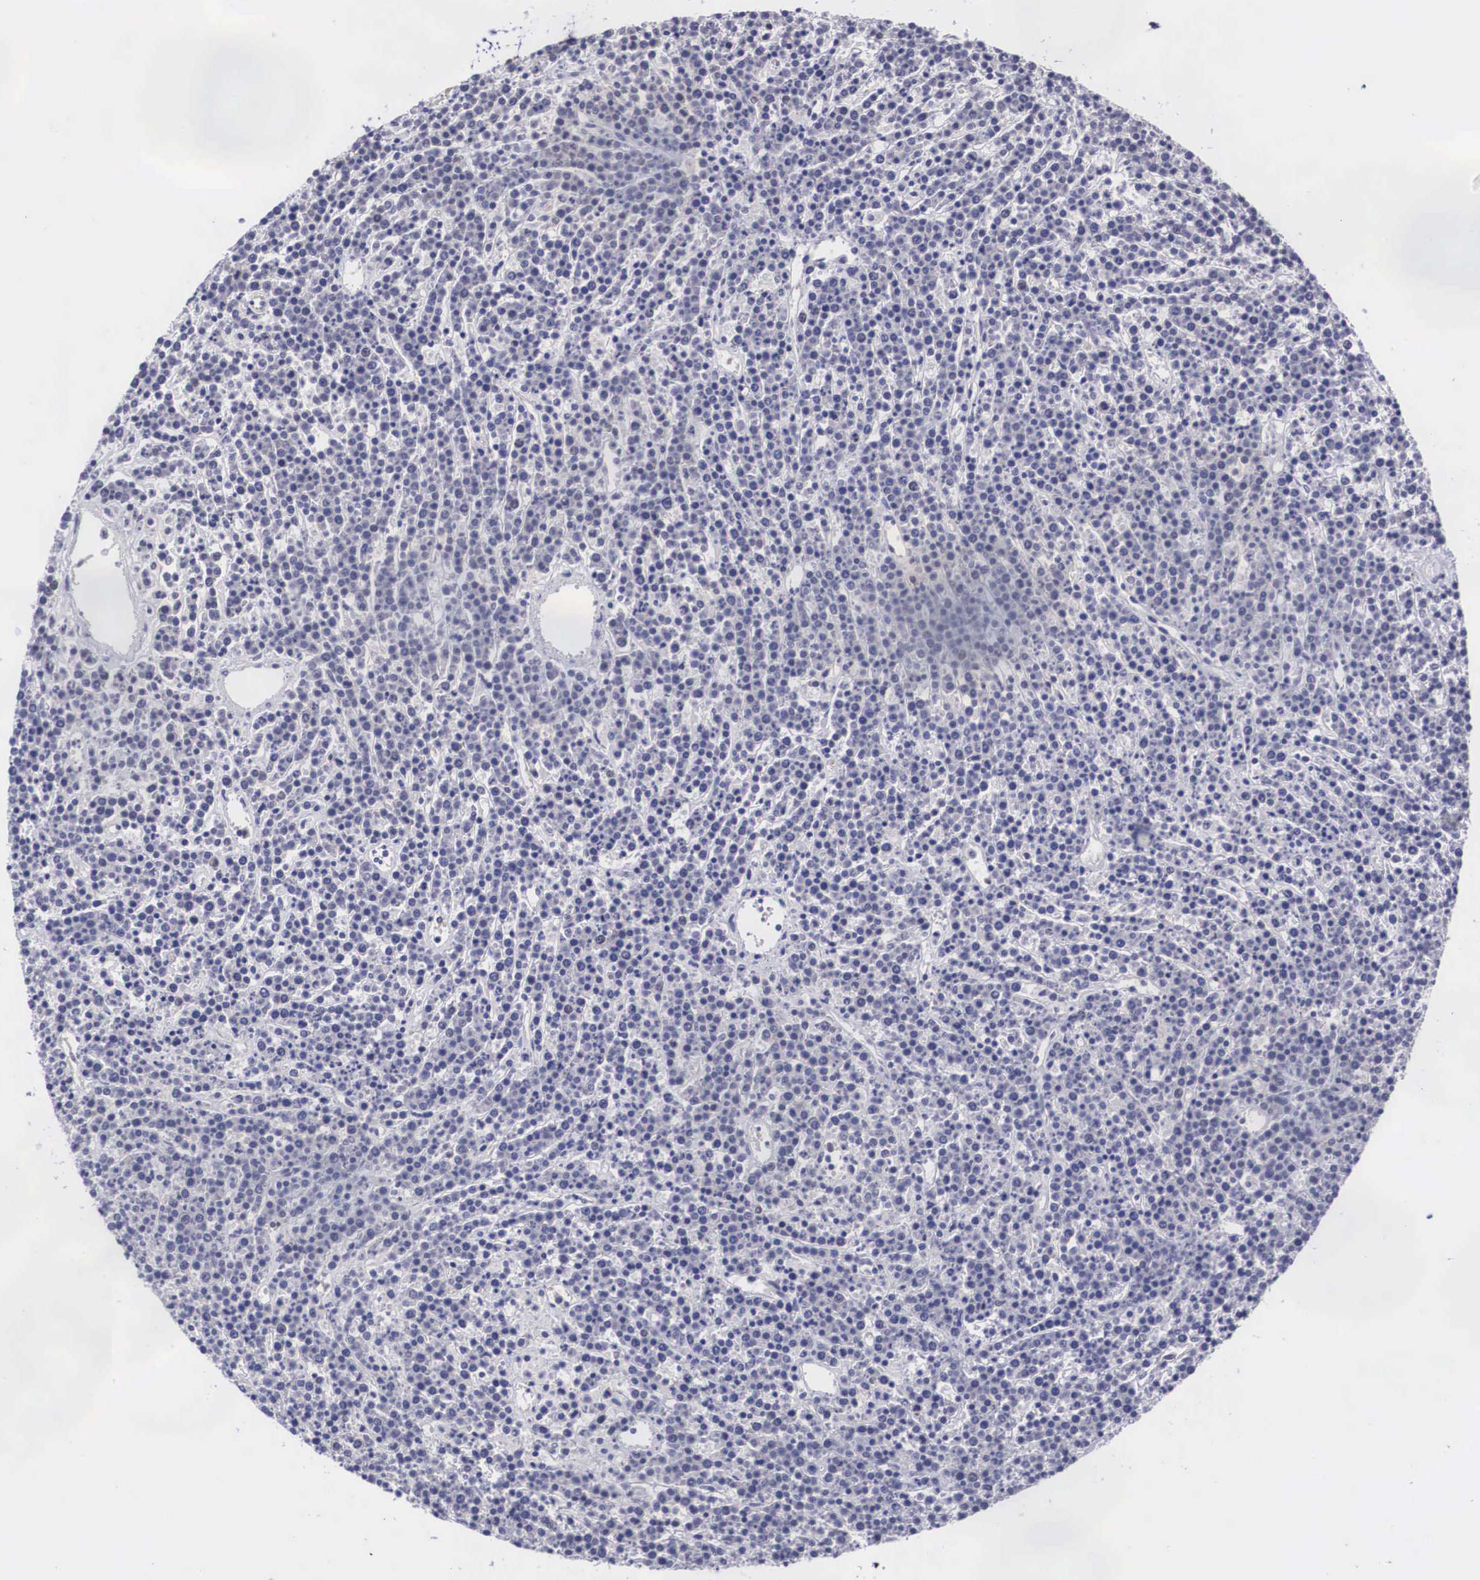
{"staining": {"intensity": "negative", "quantity": "none", "location": "none"}, "tissue": "lymphoma", "cell_type": "Tumor cells", "image_type": "cancer", "snomed": [{"axis": "morphology", "description": "Malignant lymphoma, non-Hodgkin's type, High grade"}, {"axis": "topography", "description": "Ovary"}], "caption": "The image reveals no staining of tumor cells in high-grade malignant lymphoma, non-Hodgkin's type. The staining is performed using DAB (3,3'-diaminobenzidine) brown chromogen with nuclei counter-stained in using hematoxylin.", "gene": "MAST4", "patient": {"sex": "female", "age": 56}}